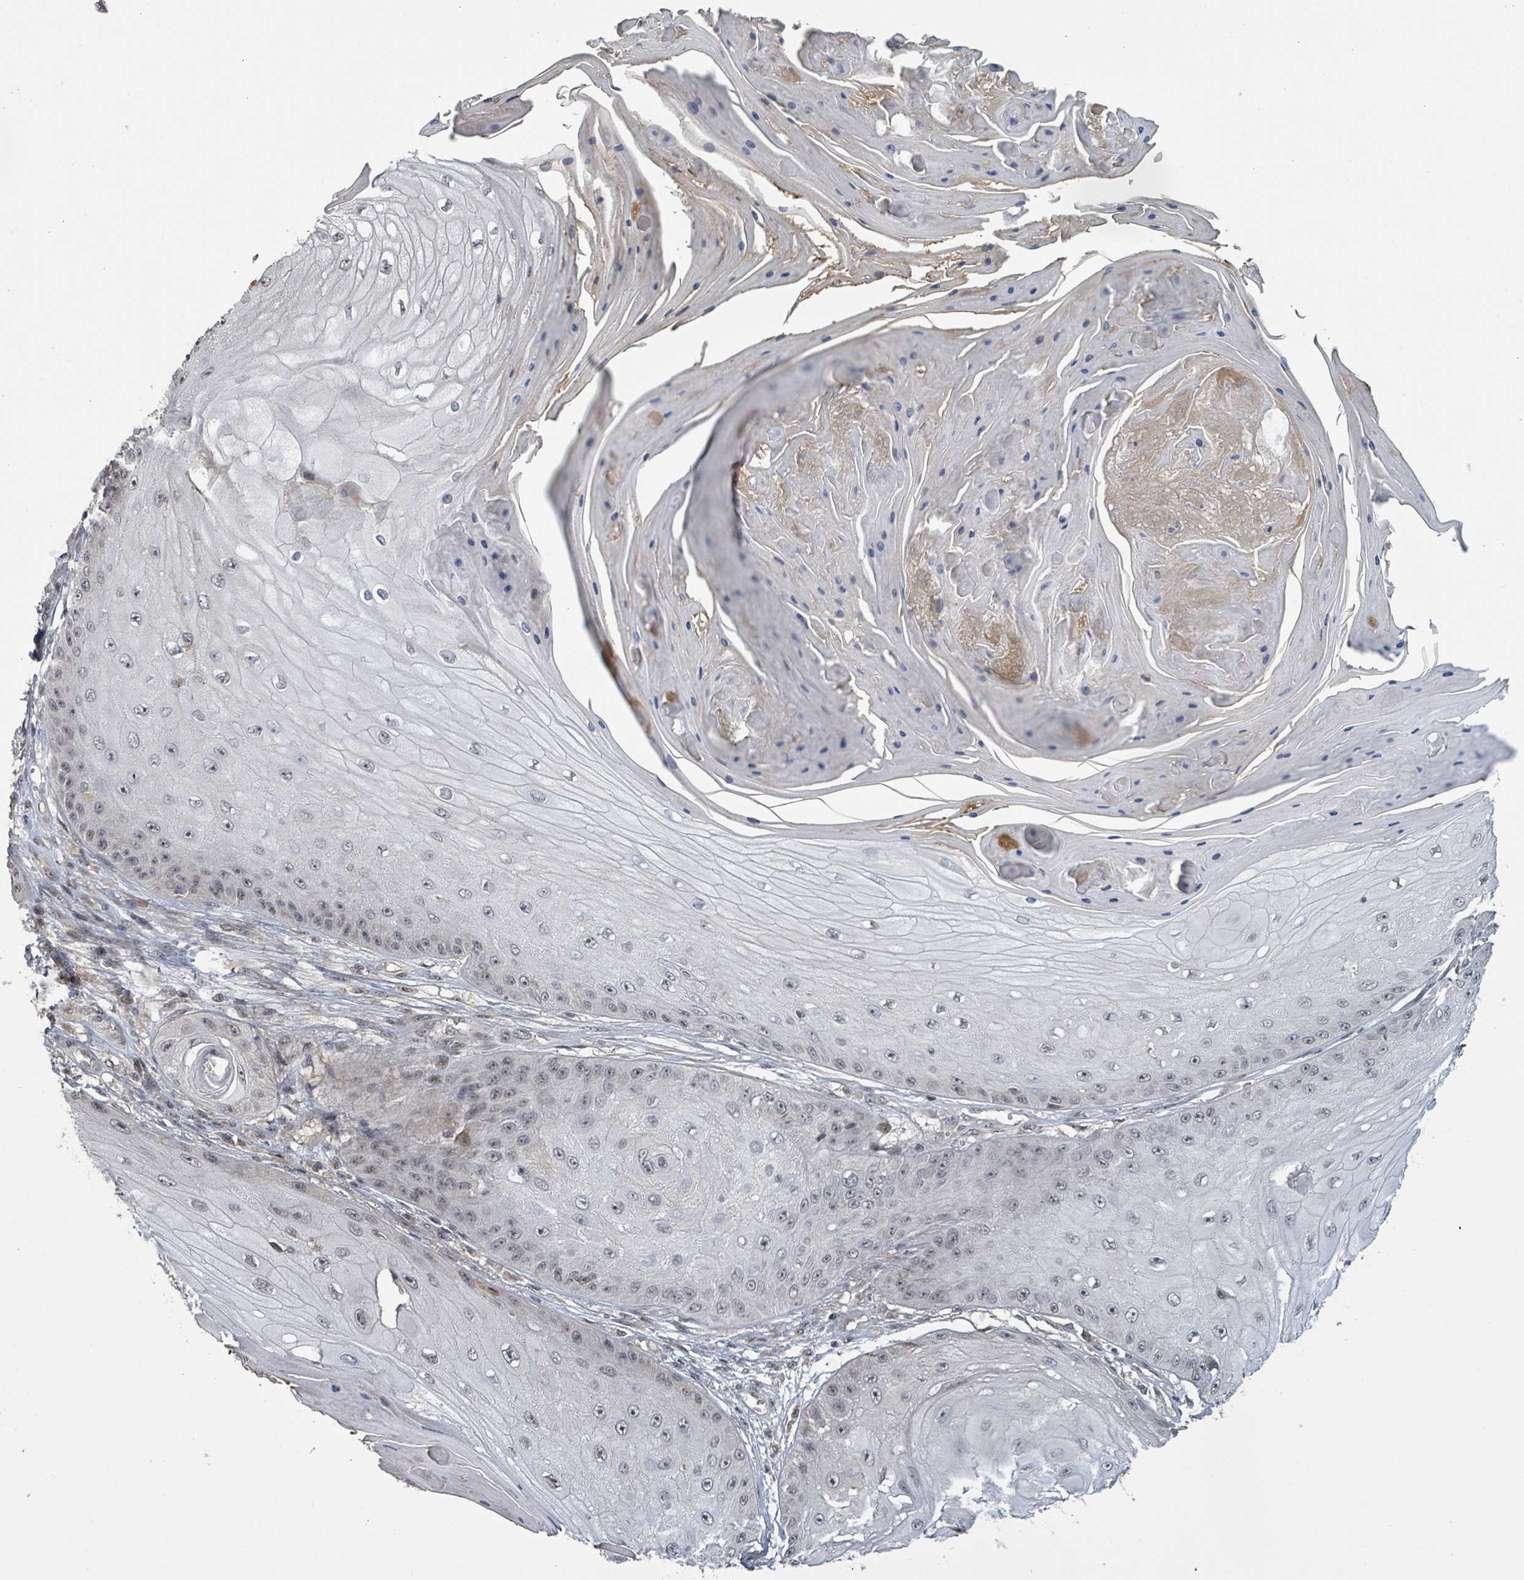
{"staining": {"intensity": "weak", "quantity": "<25%", "location": "nuclear"}, "tissue": "skin cancer", "cell_type": "Tumor cells", "image_type": "cancer", "snomed": [{"axis": "morphology", "description": "Squamous cell carcinoma, NOS"}, {"axis": "topography", "description": "Skin"}], "caption": "A micrograph of skin cancer stained for a protein exhibits no brown staining in tumor cells. (Immunohistochemistry (ihc), brightfield microscopy, high magnification).", "gene": "ZBTB14", "patient": {"sex": "male", "age": 70}}